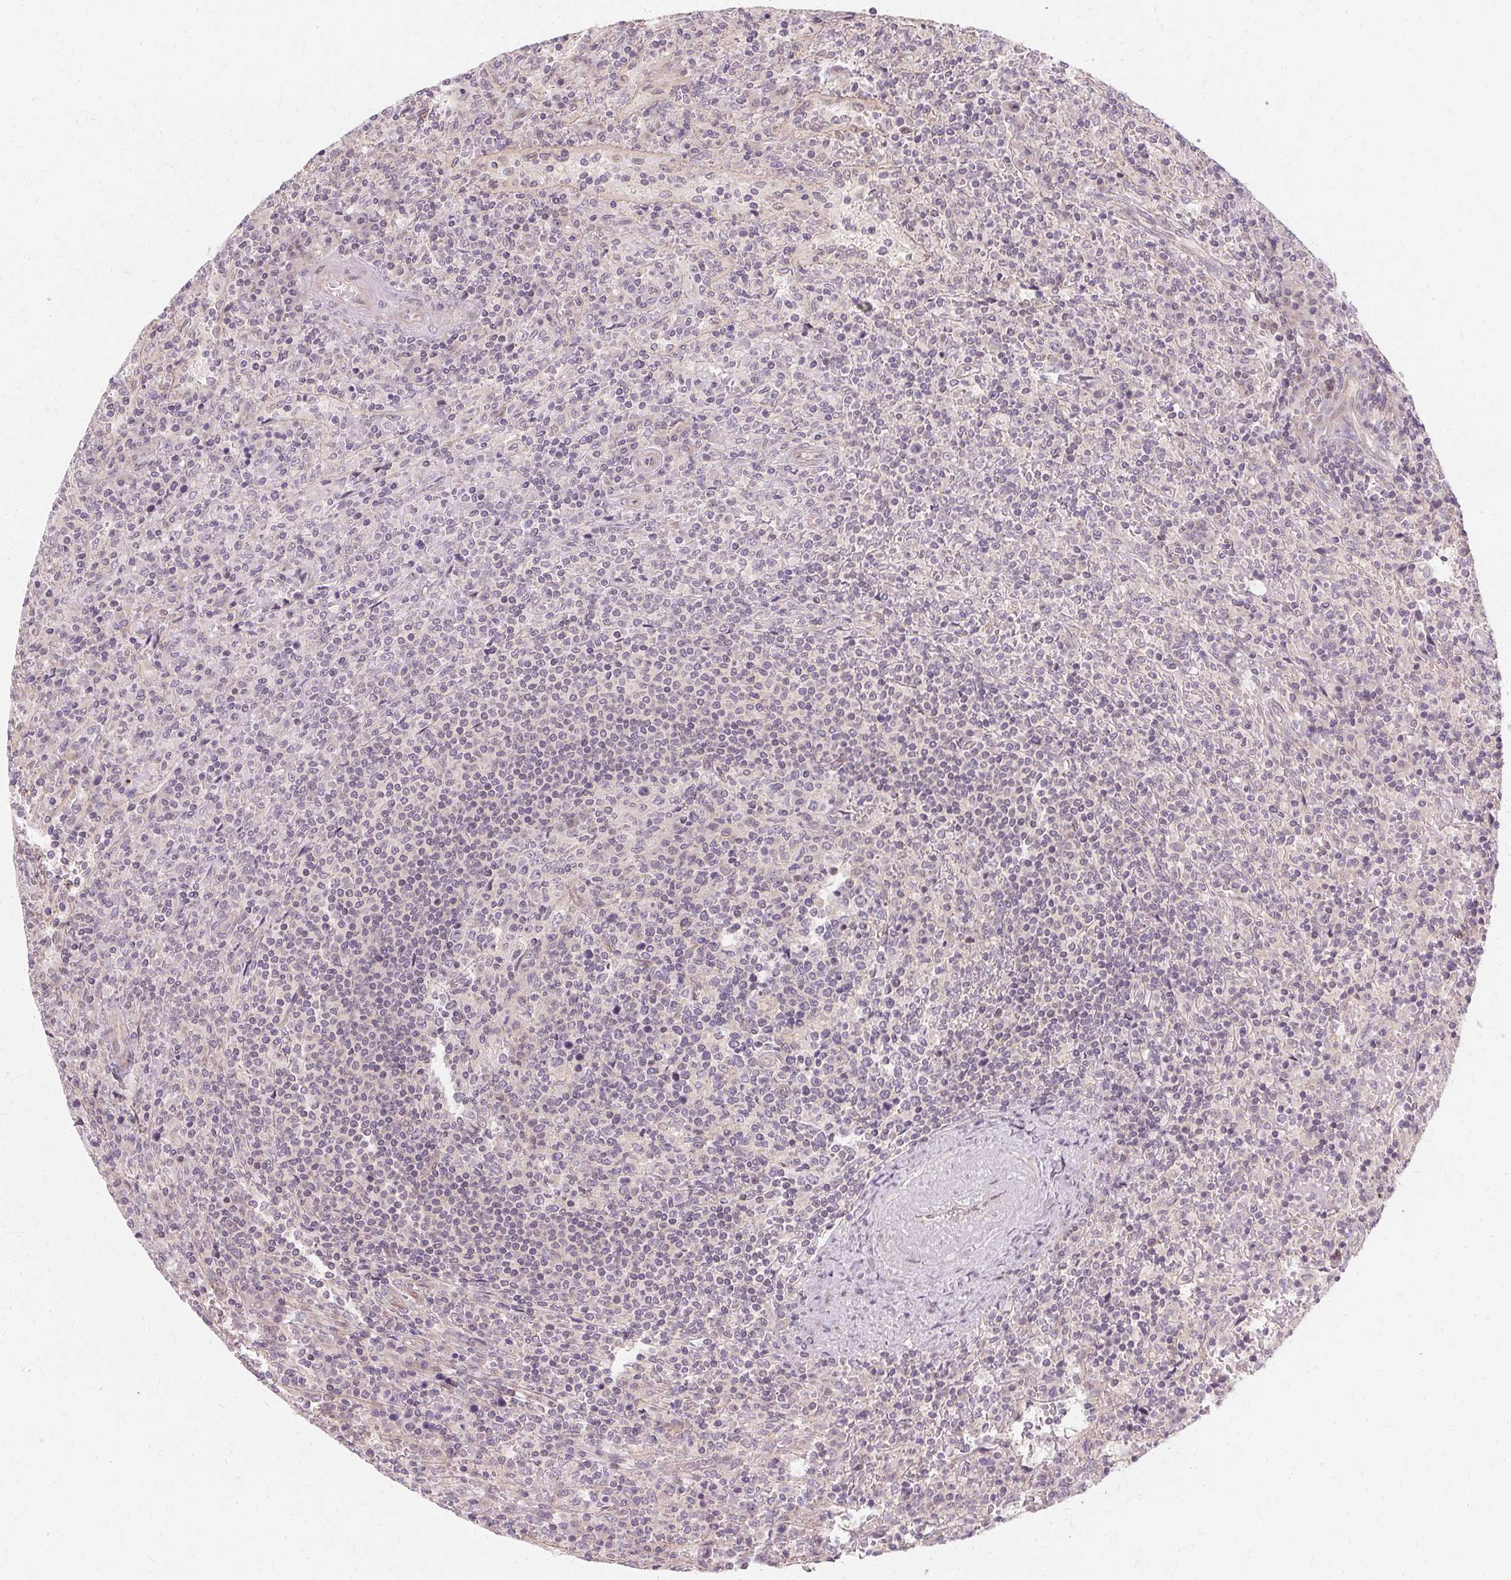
{"staining": {"intensity": "negative", "quantity": "none", "location": "none"}, "tissue": "lymphoma", "cell_type": "Tumor cells", "image_type": "cancer", "snomed": [{"axis": "morphology", "description": "Malignant lymphoma, non-Hodgkin's type, Low grade"}, {"axis": "topography", "description": "Spleen"}], "caption": "A histopathology image of human lymphoma is negative for staining in tumor cells. (DAB (3,3'-diaminobenzidine) immunohistochemistry (IHC), high magnification).", "gene": "USP8", "patient": {"sex": "male", "age": 62}}